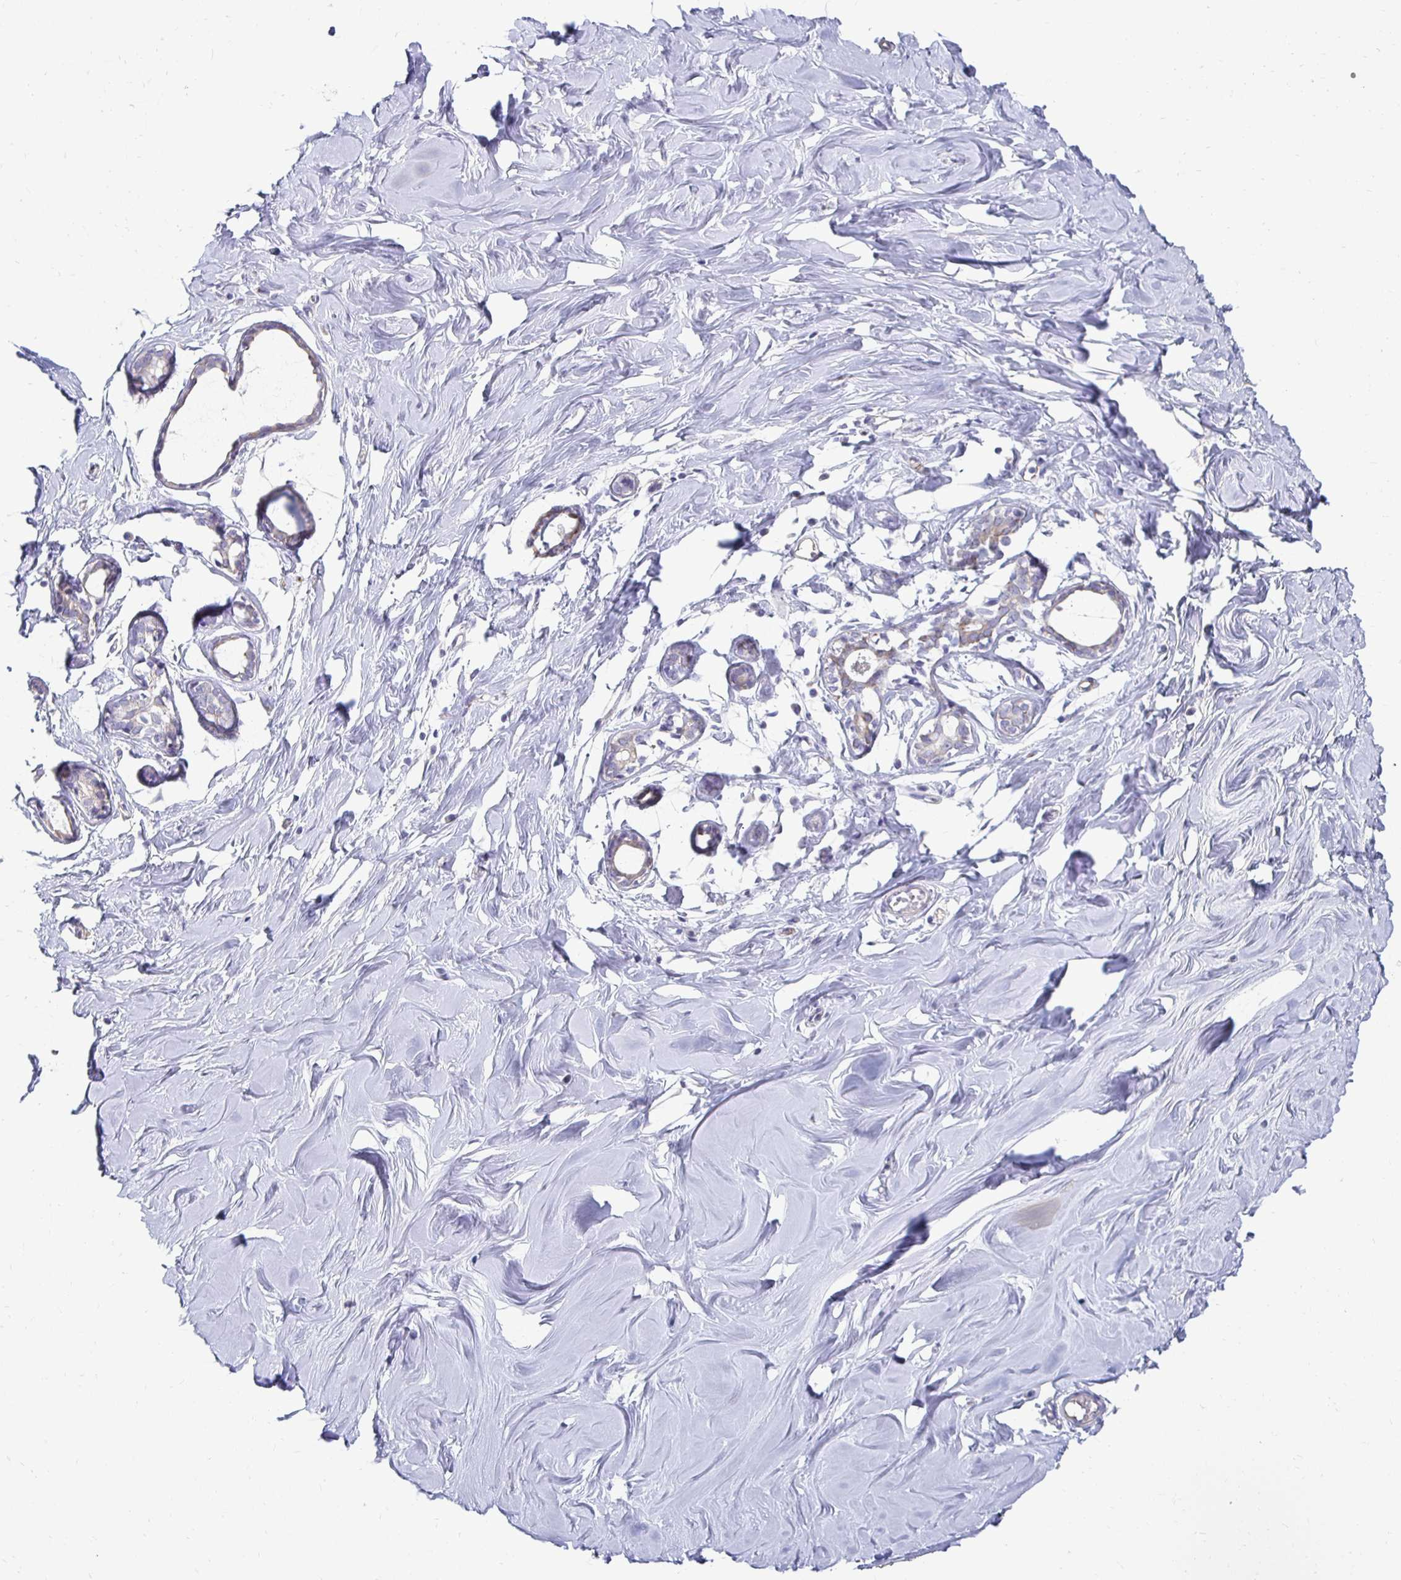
{"staining": {"intensity": "negative", "quantity": "none", "location": "none"}, "tissue": "breast", "cell_type": "Adipocytes", "image_type": "normal", "snomed": [{"axis": "morphology", "description": "Normal tissue, NOS"}, {"axis": "topography", "description": "Breast"}], "caption": "Photomicrograph shows no protein expression in adipocytes of unremarkable breast. The staining is performed using DAB (3,3'-diaminobenzidine) brown chromogen with nuclei counter-stained in using hematoxylin.", "gene": "AKAP6", "patient": {"sex": "female", "age": 27}}